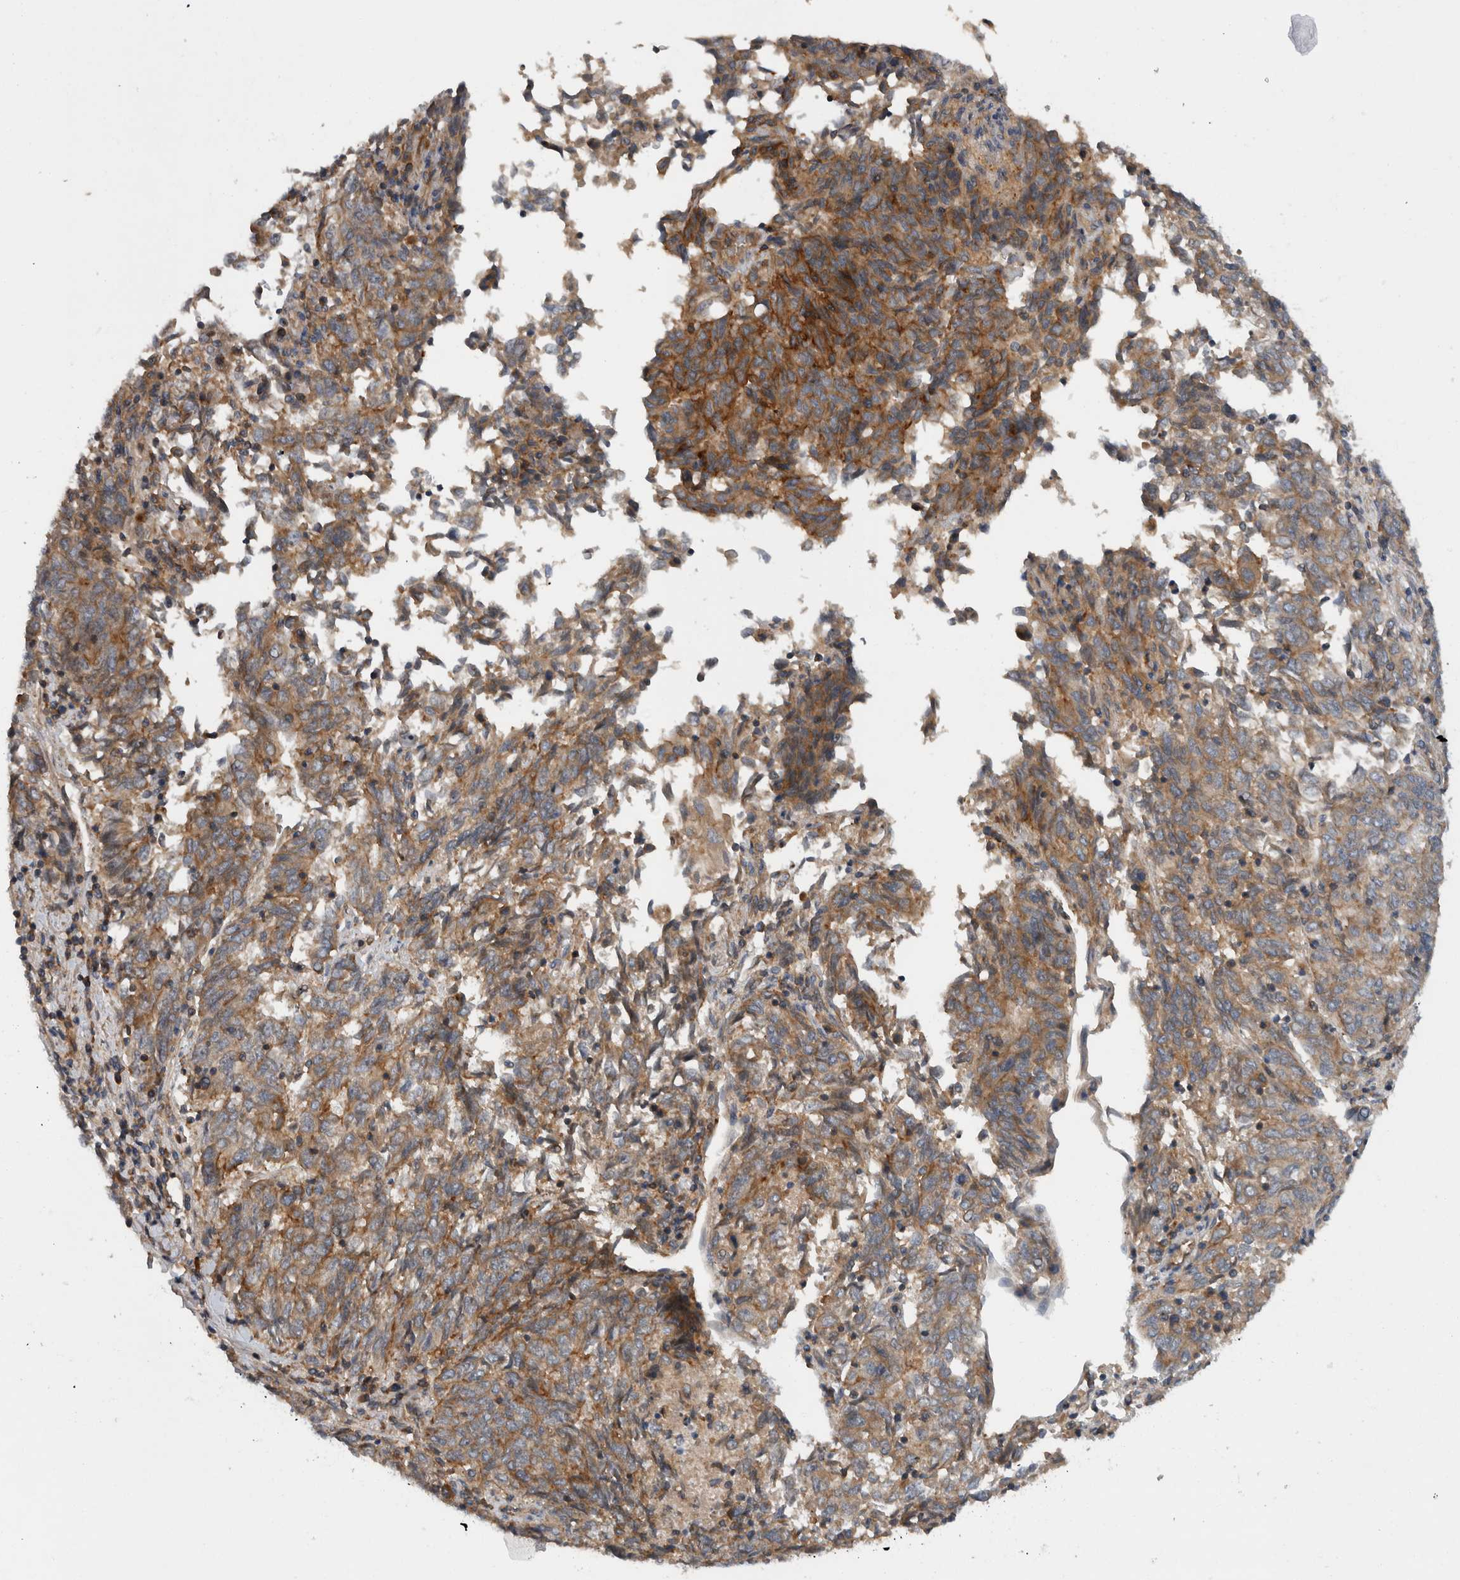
{"staining": {"intensity": "moderate", "quantity": ">75%", "location": "cytoplasmic/membranous"}, "tissue": "endometrial cancer", "cell_type": "Tumor cells", "image_type": "cancer", "snomed": [{"axis": "morphology", "description": "Adenocarcinoma, NOS"}, {"axis": "topography", "description": "Endometrium"}], "caption": "Brown immunohistochemical staining in endometrial adenocarcinoma demonstrates moderate cytoplasmic/membranous staining in about >75% of tumor cells. Nuclei are stained in blue.", "gene": "SCARA5", "patient": {"sex": "female", "age": 80}}